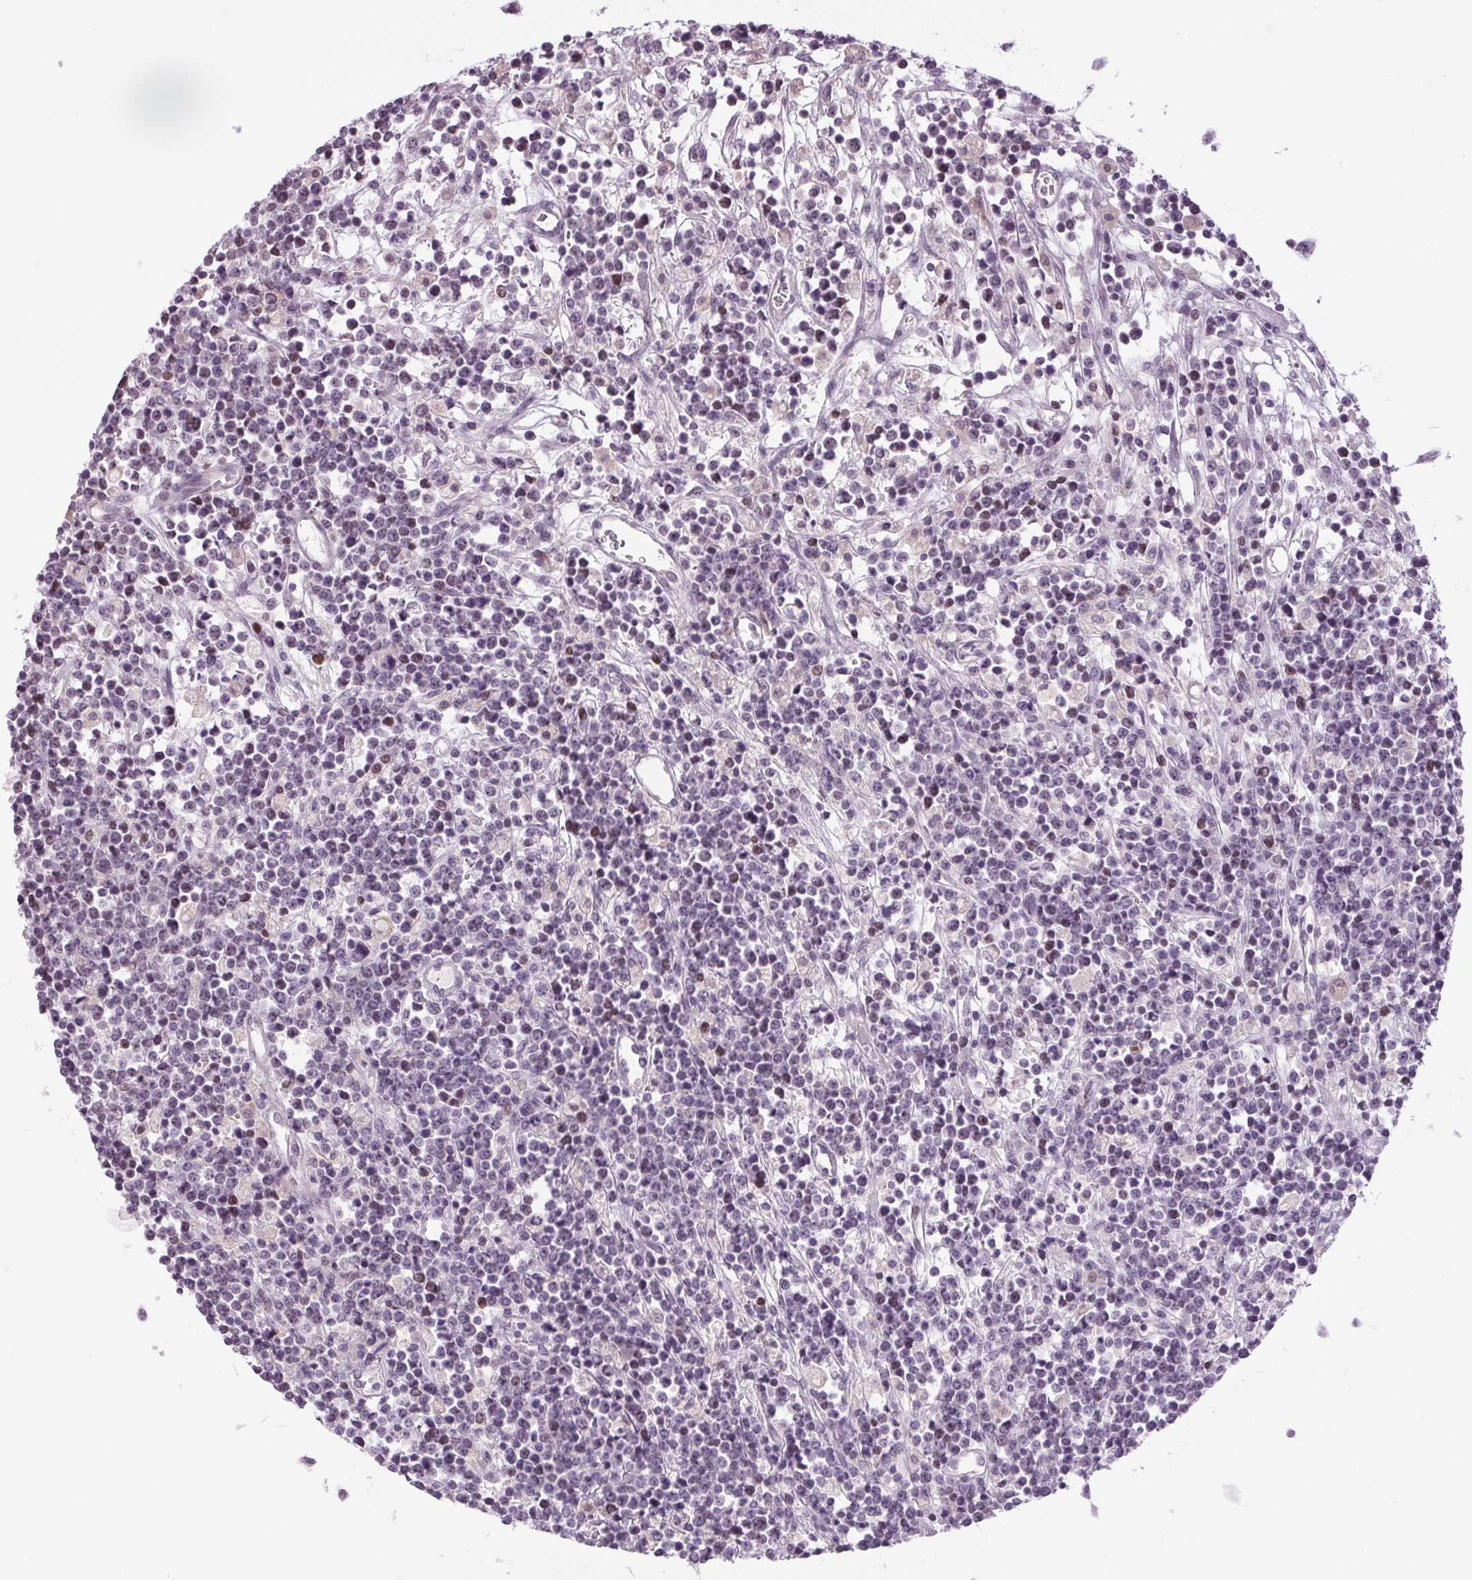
{"staining": {"intensity": "negative", "quantity": "none", "location": "none"}, "tissue": "lymphoma", "cell_type": "Tumor cells", "image_type": "cancer", "snomed": [{"axis": "morphology", "description": "Malignant lymphoma, non-Hodgkin's type, High grade"}, {"axis": "topography", "description": "Ovary"}], "caption": "There is no significant positivity in tumor cells of lymphoma.", "gene": "SMIM6", "patient": {"sex": "female", "age": 56}}